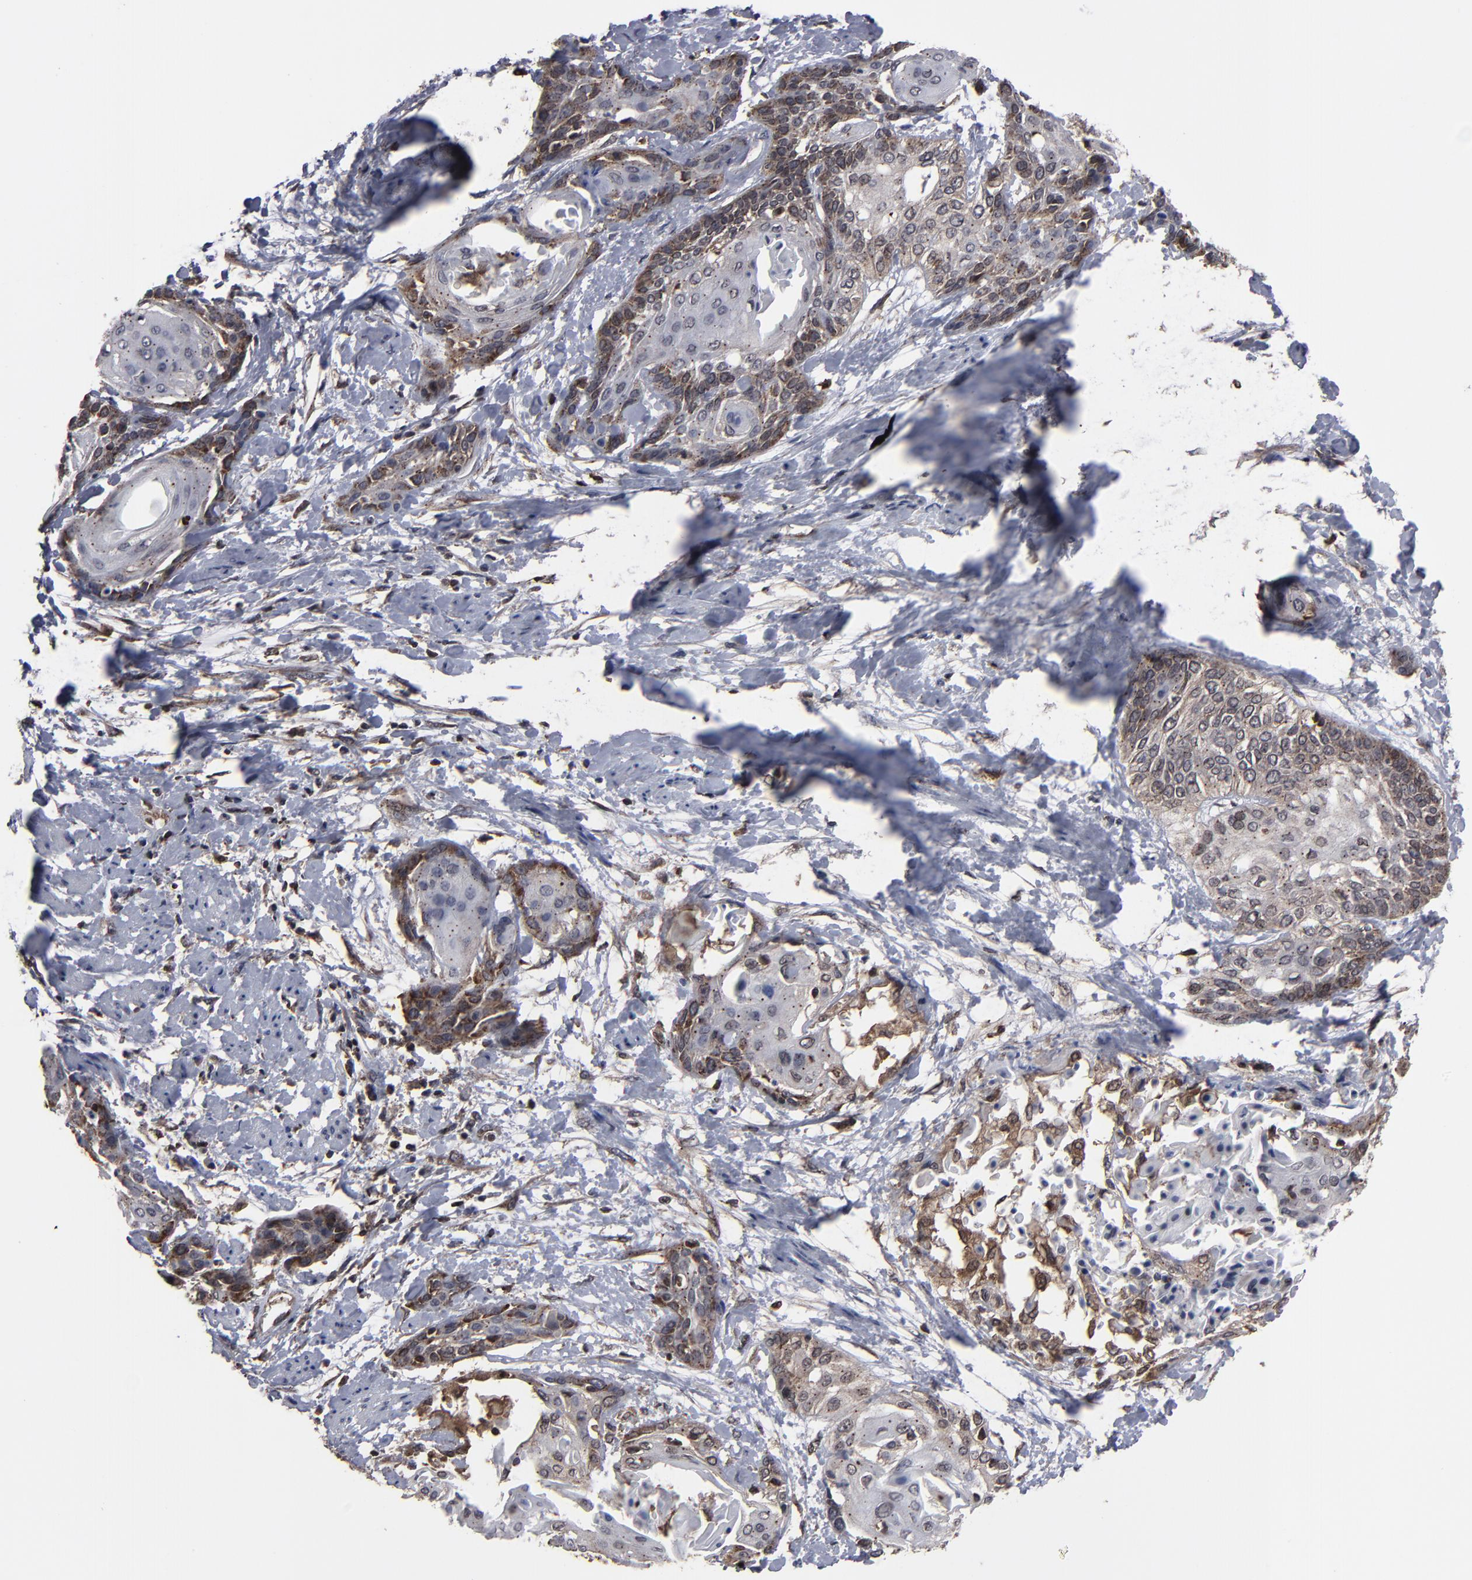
{"staining": {"intensity": "moderate", "quantity": "25%-75%", "location": "cytoplasmic/membranous,nuclear"}, "tissue": "cervical cancer", "cell_type": "Tumor cells", "image_type": "cancer", "snomed": [{"axis": "morphology", "description": "Squamous cell carcinoma, NOS"}, {"axis": "topography", "description": "Cervix"}], "caption": "Immunohistochemical staining of cervical squamous cell carcinoma demonstrates moderate cytoplasmic/membranous and nuclear protein expression in approximately 25%-75% of tumor cells.", "gene": "KIAA2026", "patient": {"sex": "female", "age": 57}}